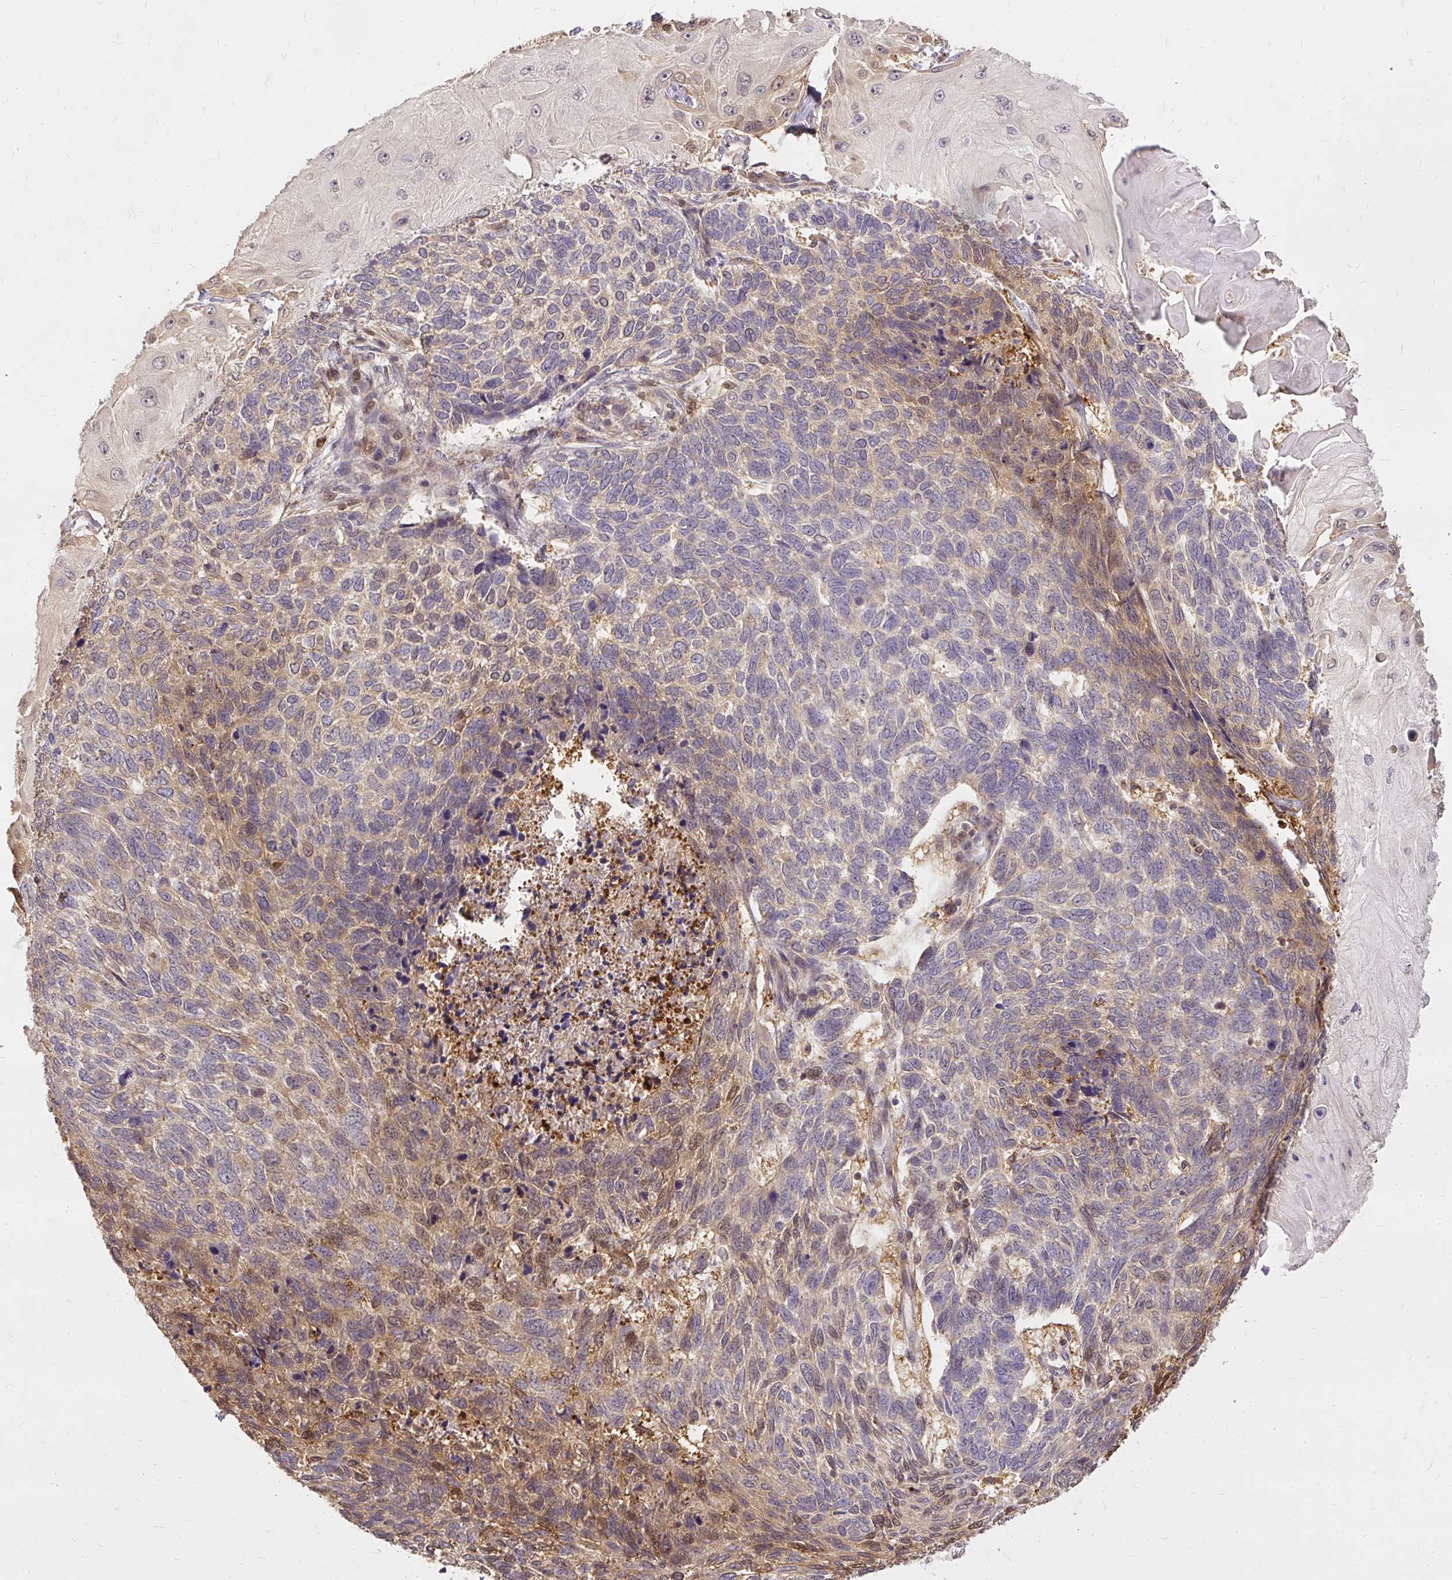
{"staining": {"intensity": "moderate", "quantity": "<25%", "location": "cytoplasmic/membranous,nuclear"}, "tissue": "skin cancer", "cell_type": "Tumor cells", "image_type": "cancer", "snomed": [{"axis": "morphology", "description": "Basal cell carcinoma"}, {"axis": "topography", "description": "Skin"}], "caption": "Basal cell carcinoma (skin) stained with a protein marker demonstrates moderate staining in tumor cells.", "gene": "AP5S1", "patient": {"sex": "female", "age": 65}}